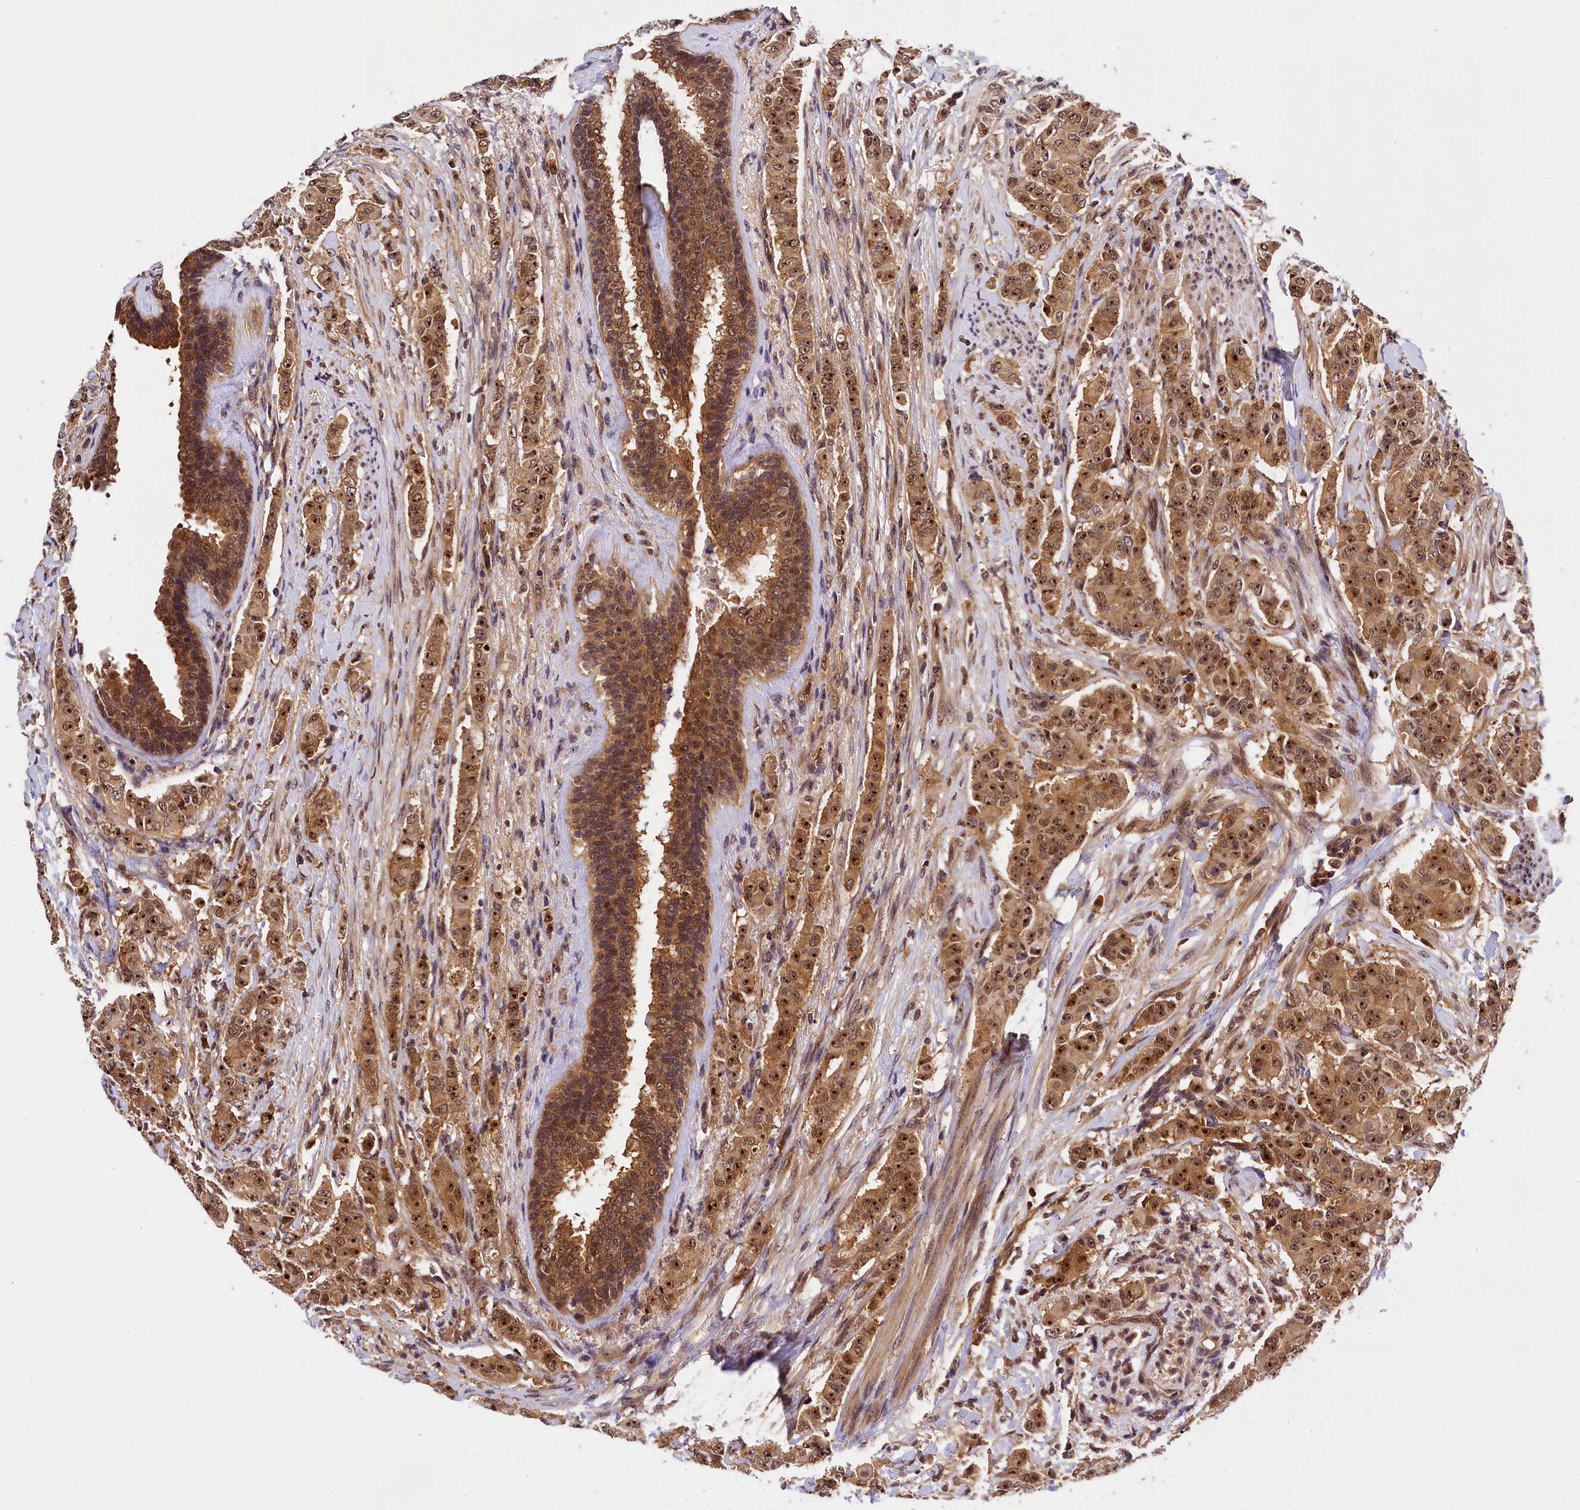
{"staining": {"intensity": "moderate", "quantity": ">75%", "location": "cytoplasmic/membranous,nuclear"}, "tissue": "breast cancer", "cell_type": "Tumor cells", "image_type": "cancer", "snomed": [{"axis": "morphology", "description": "Duct carcinoma"}, {"axis": "topography", "description": "Breast"}], "caption": "Approximately >75% of tumor cells in human breast cancer exhibit moderate cytoplasmic/membranous and nuclear protein staining as visualized by brown immunohistochemical staining.", "gene": "EIF6", "patient": {"sex": "female", "age": 40}}